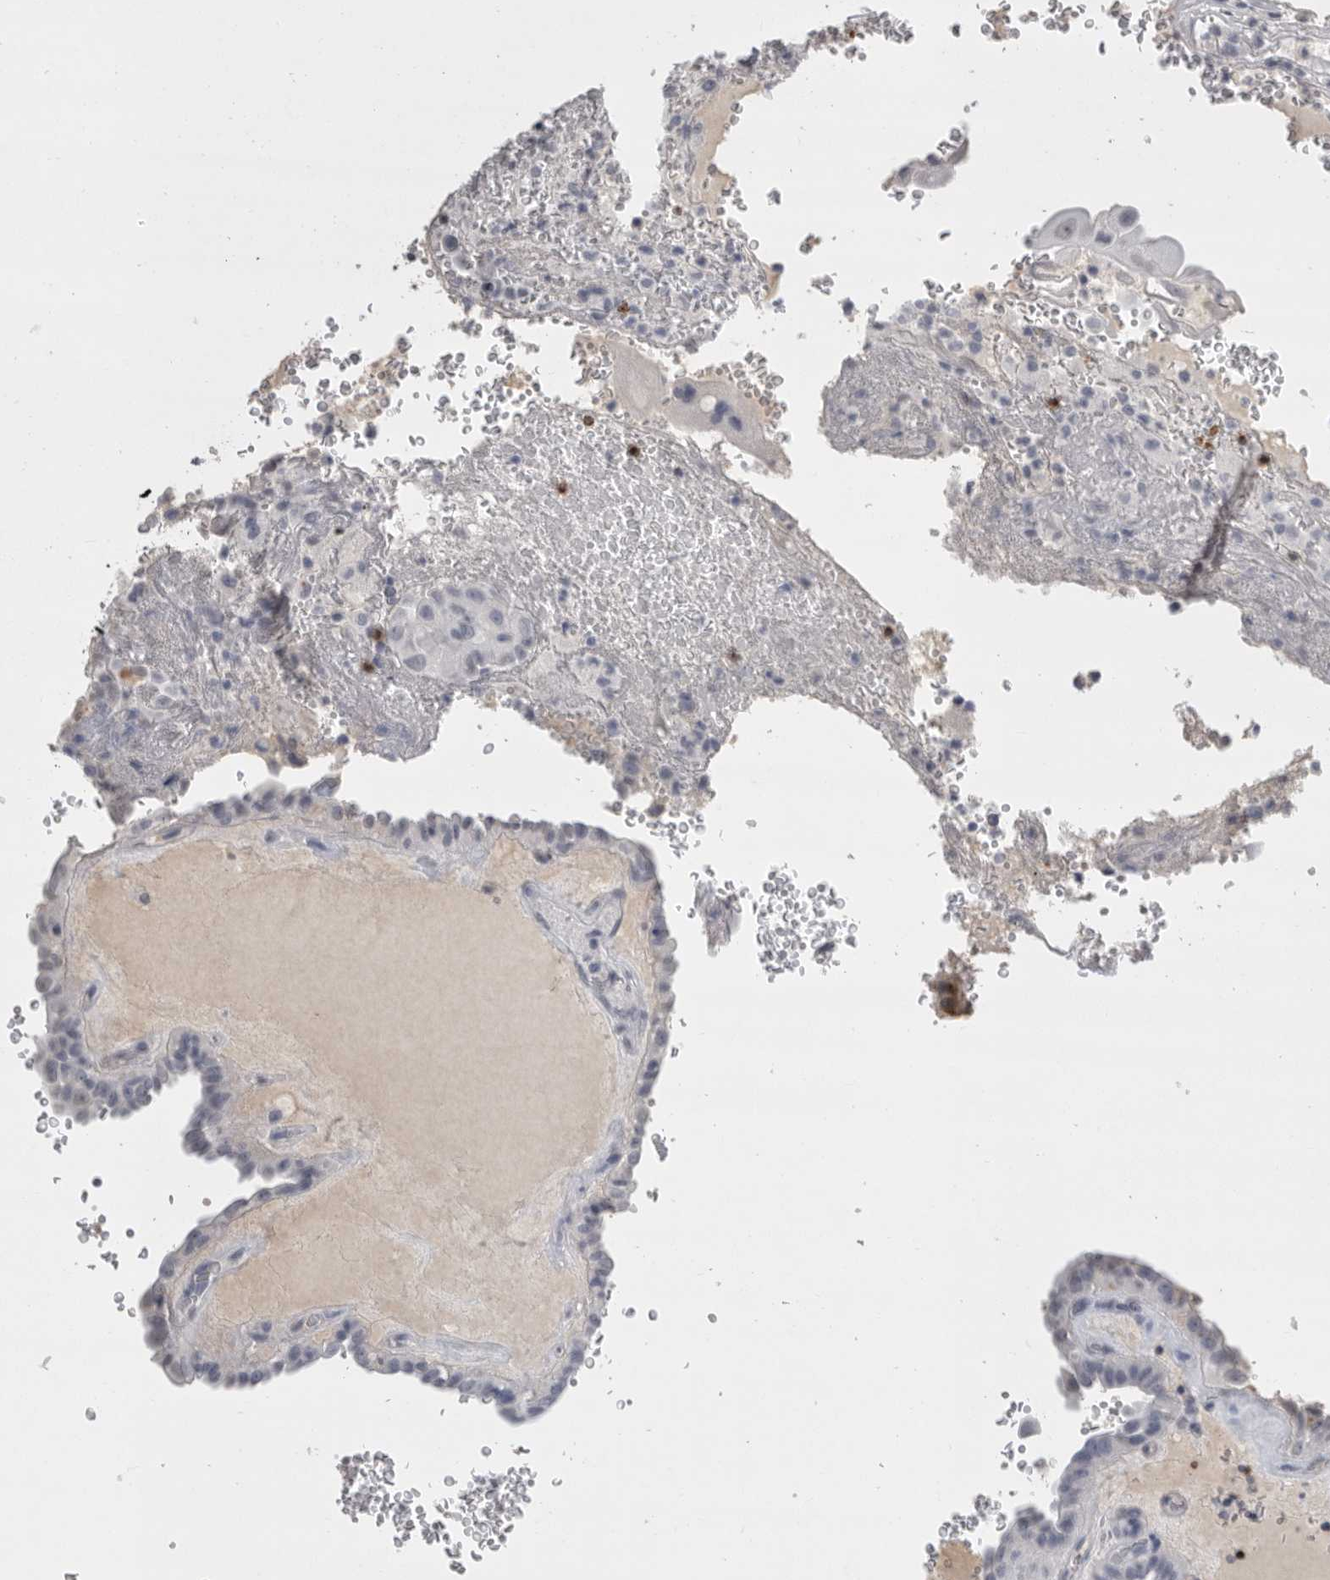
{"staining": {"intensity": "moderate", "quantity": "<25%", "location": "cytoplasmic/membranous"}, "tissue": "thyroid cancer", "cell_type": "Tumor cells", "image_type": "cancer", "snomed": [{"axis": "morphology", "description": "Papillary adenocarcinoma, NOS"}, {"axis": "topography", "description": "Thyroid gland"}], "caption": "A low amount of moderate cytoplasmic/membranous staining is present in about <25% of tumor cells in thyroid cancer tissue.", "gene": "GNLY", "patient": {"sex": "male", "age": 77}}